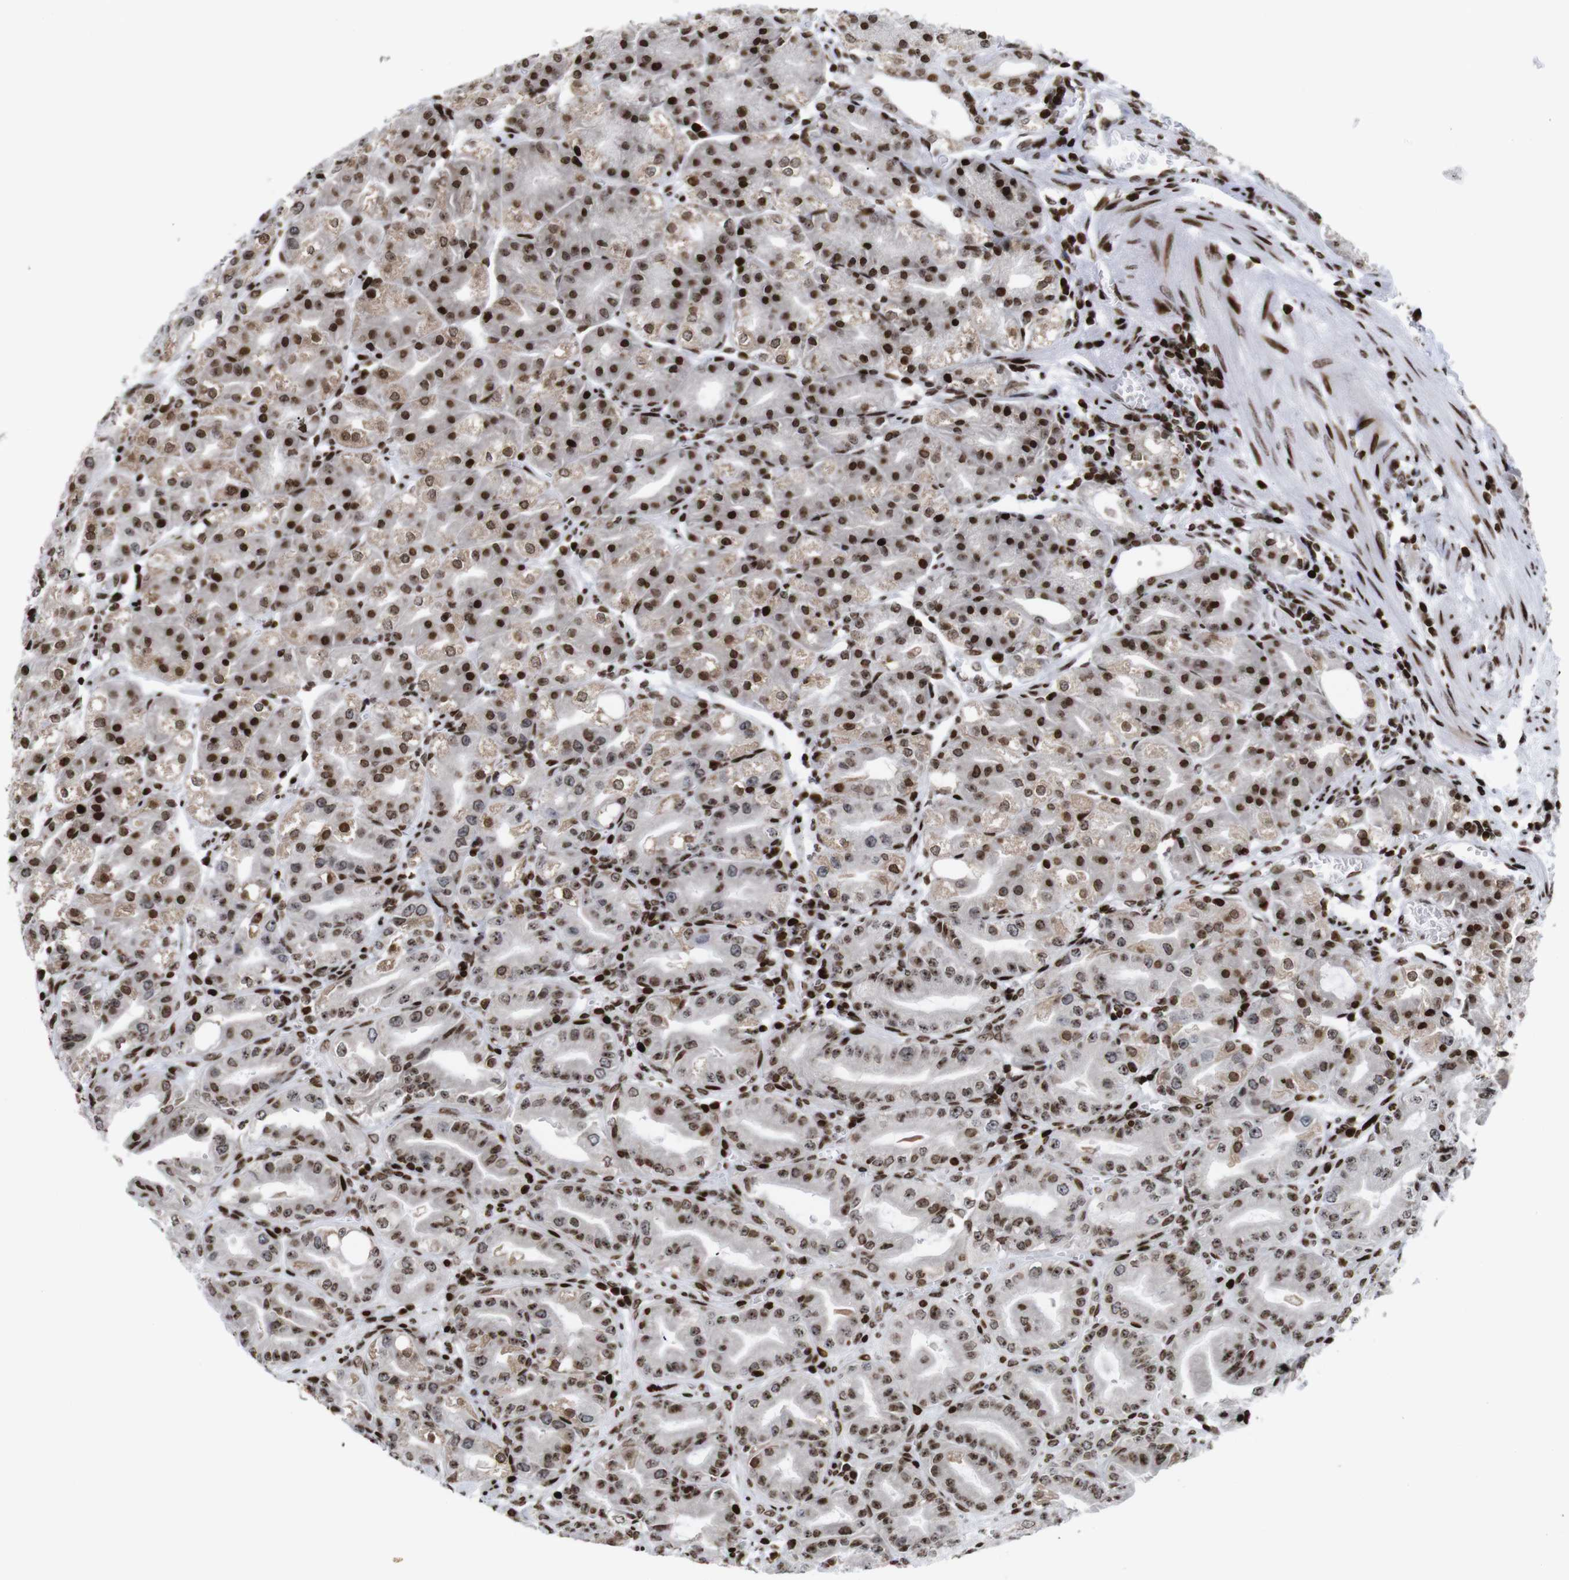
{"staining": {"intensity": "strong", "quantity": ">75%", "location": "cytoplasmic/membranous,nuclear"}, "tissue": "stomach", "cell_type": "Glandular cells", "image_type": "normal", "snomed": [{"axis": "morphology", "description": "Normal tissue, NOS"}, {"axis": "topography", "description": "Stomach, lower"}], "caption": "IHC micrograph of normal stomach stained for a protein (brown), which displays high levels of strong cytoplasmic/membranous,nuclear positivity in approximately >75% of glandular cells.", "gene": "H1", "patient": {"sex": "male", "age": 71}}